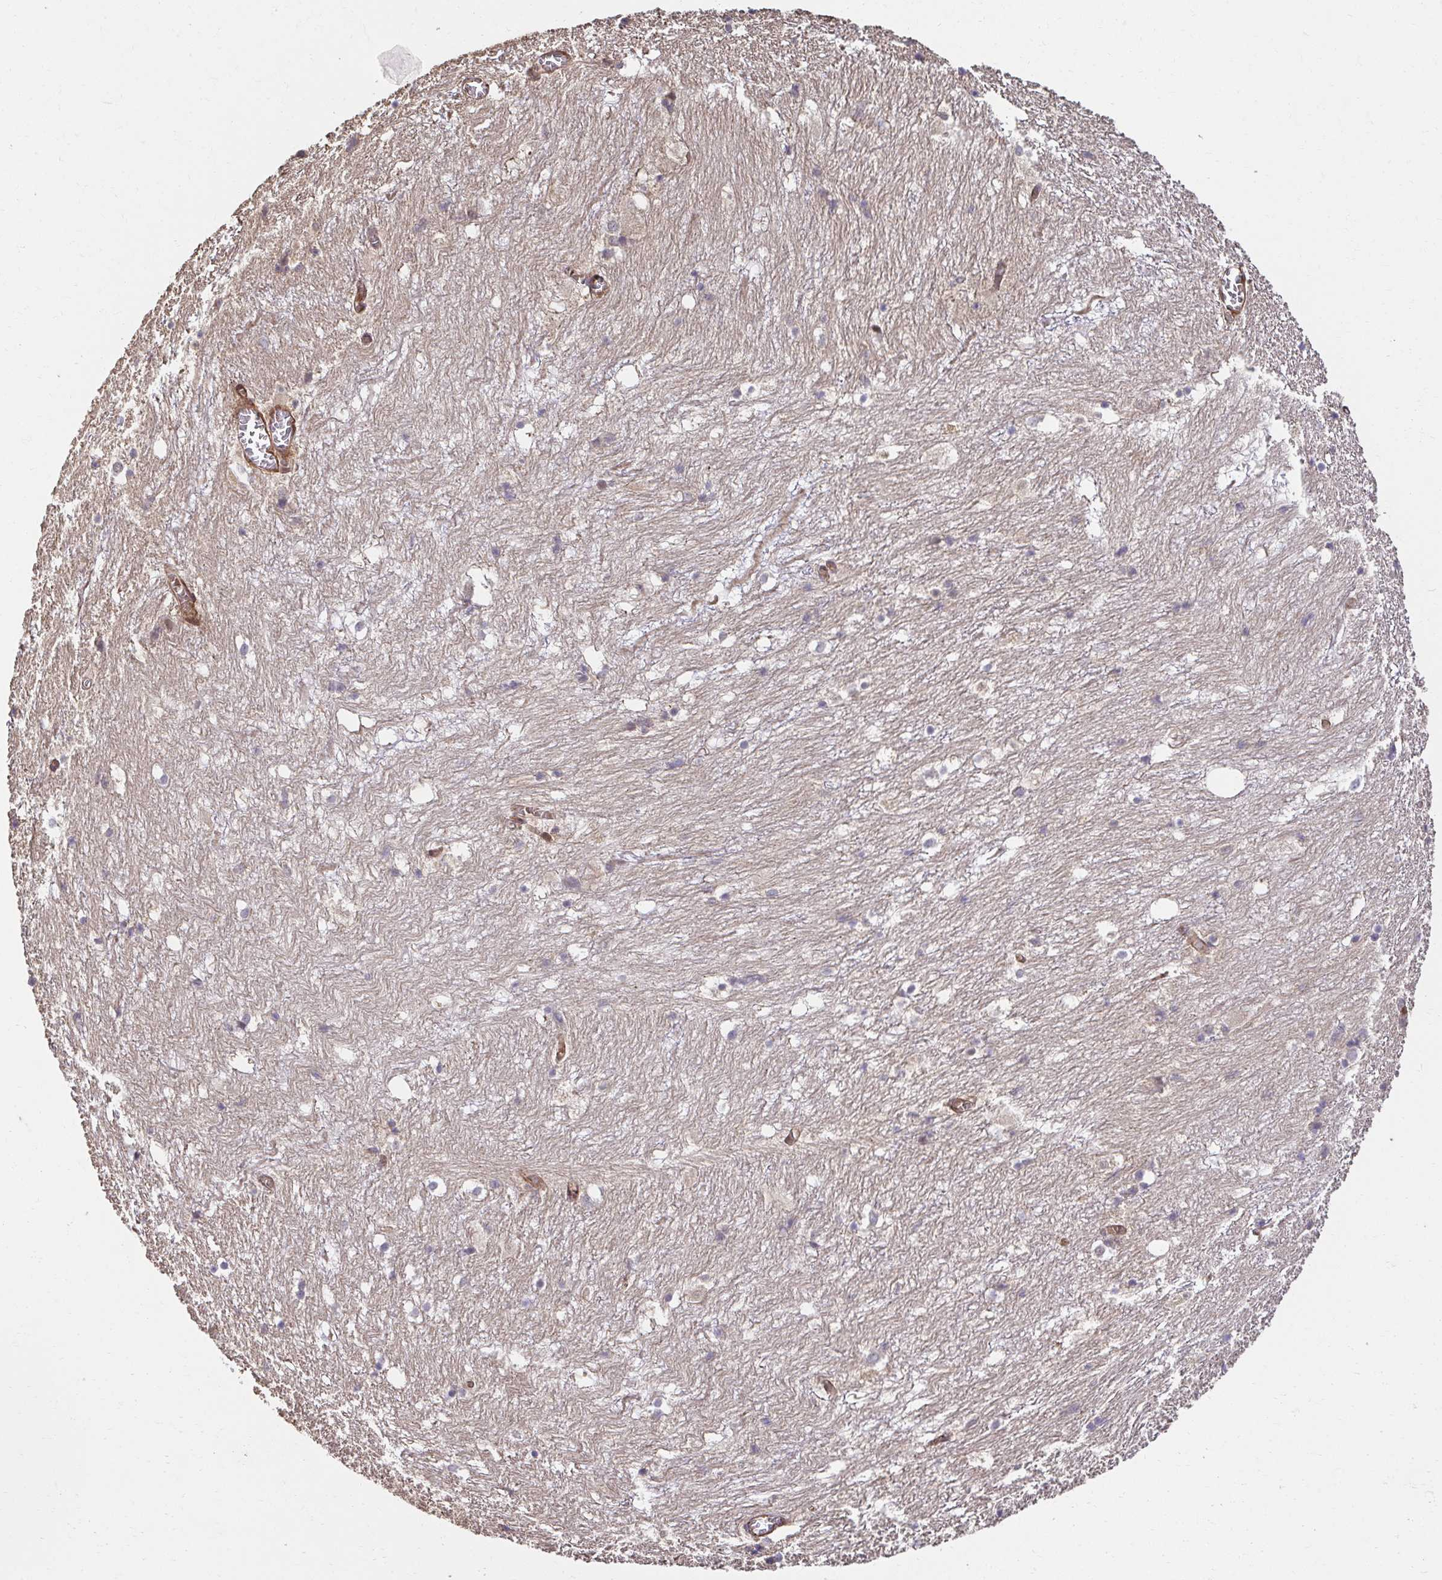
{"staining": {"intensity": "negative", "quantity": "none", "location": "none"}, "tissue": "hippocampus", "cell_type": "Glial cells", "image_type": "normal", "snomed": [{"axis": "morphology", "description": "Normal tissue, NOS"}, {"axis": "topography", "description": "Hippocampus"}], "caption": "Immunohistochemistry (IHC) histopathology image of benign hippocampus: hippocampus stained with DAB exhibits no significant protein staining in glial cells.", "gene": "PSMA4", "patient": {"sex": "female", "age": 52}}